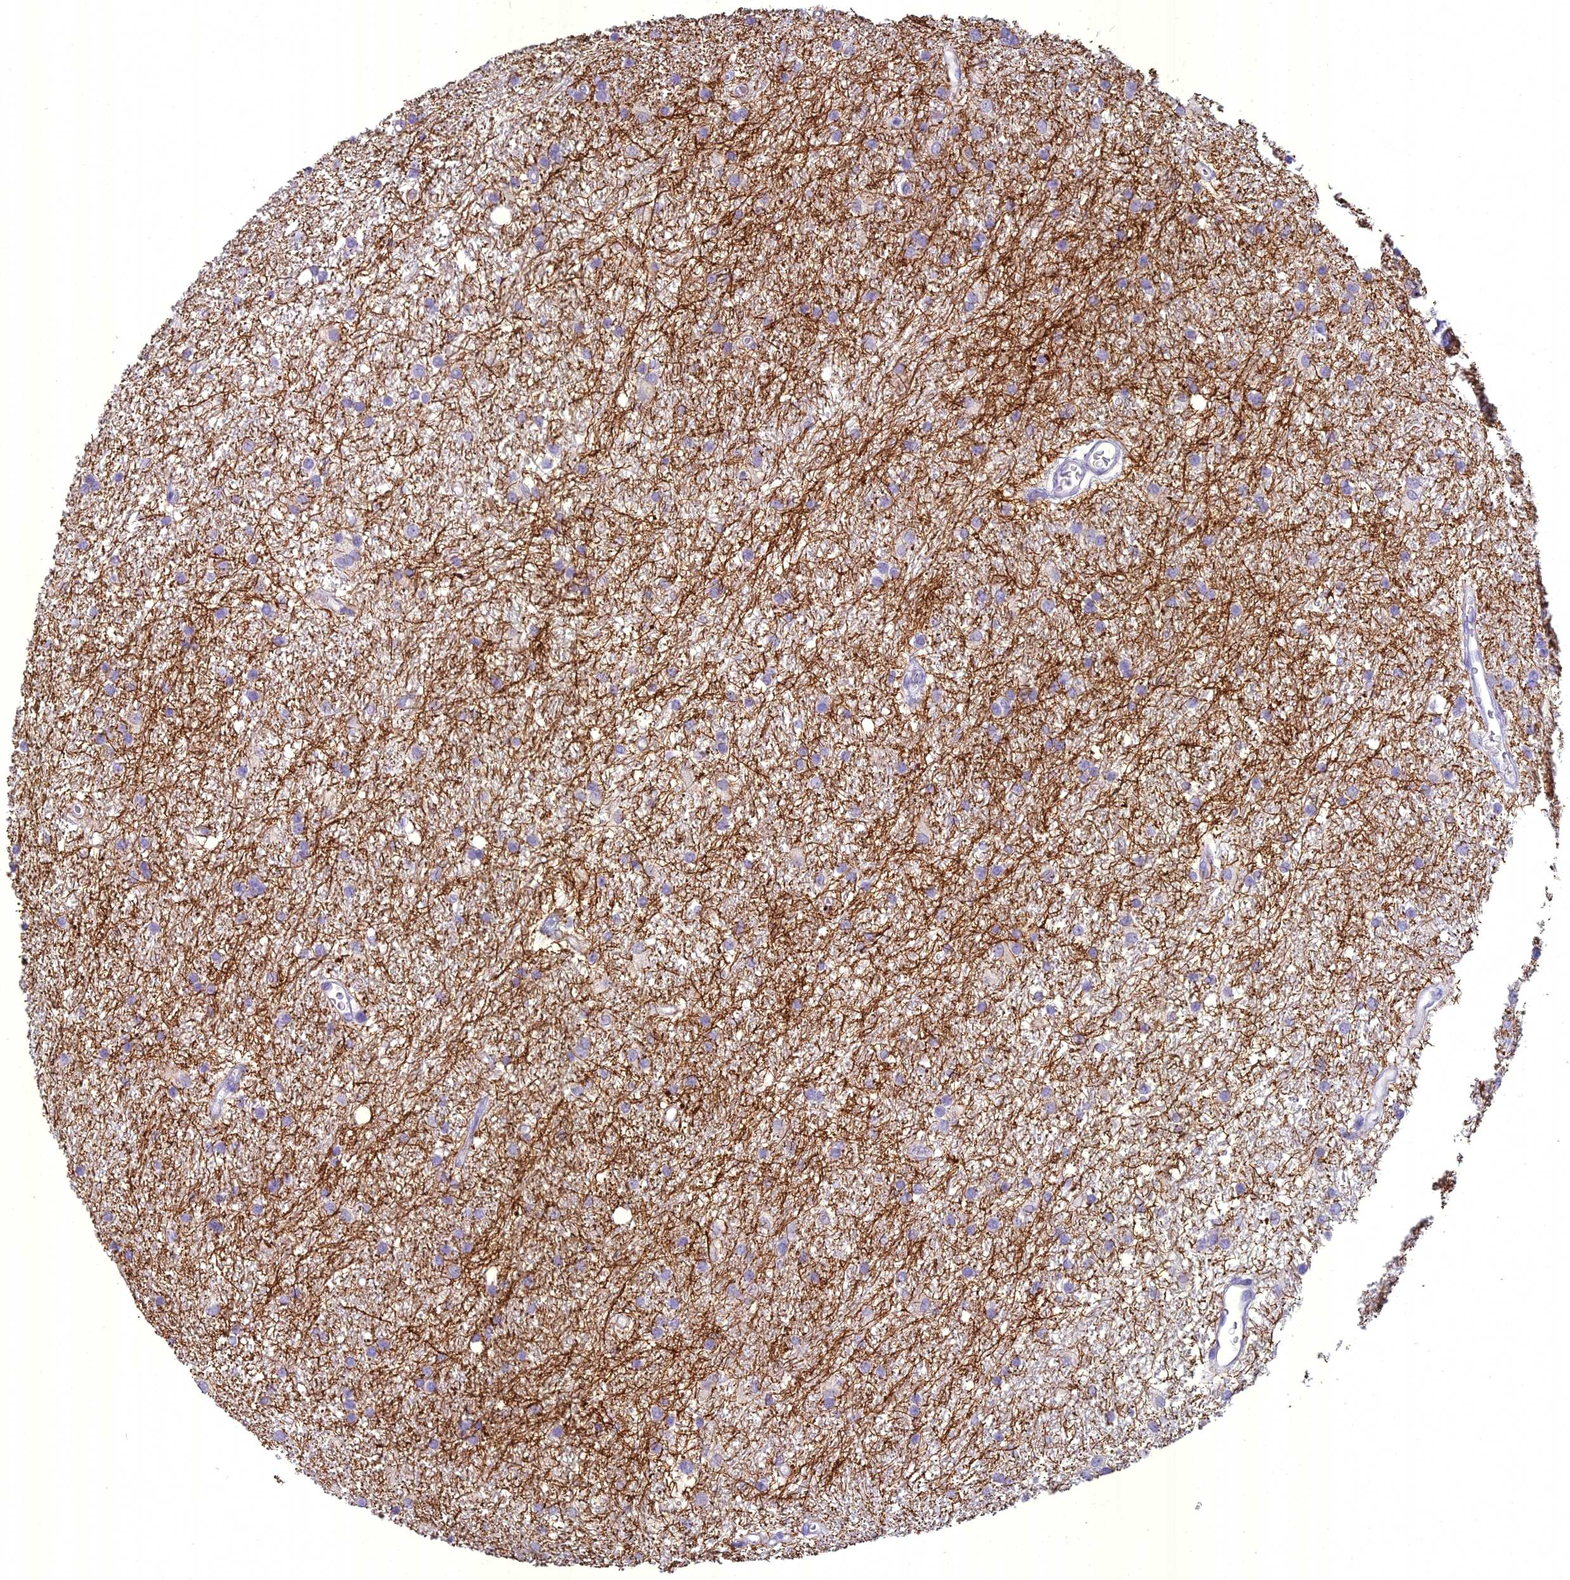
{"staining": {"intensity": "weak", "quantity": "<25%", "location": "cytoplasmic/membranous"}, "tissue": "glioma", "cell_type": "Tumor cells", "image_type": "cancer", "snomed": [{"axis": "morphology", "description": "Glioma, malignant, High grade"}, {"axis": "topography", "description": "Brain"}], "caption": "Tumor cells show no significant positivity in glioma. The staining was performed using DAB (3,3'-diaminobenzidine) to visualize the protein expression in brown, while the nuclei were stained in blue with hematoxylin (Magnification: 20x).", "gene": "UNC80", "patient": {"sex": "male", "age": 77}}